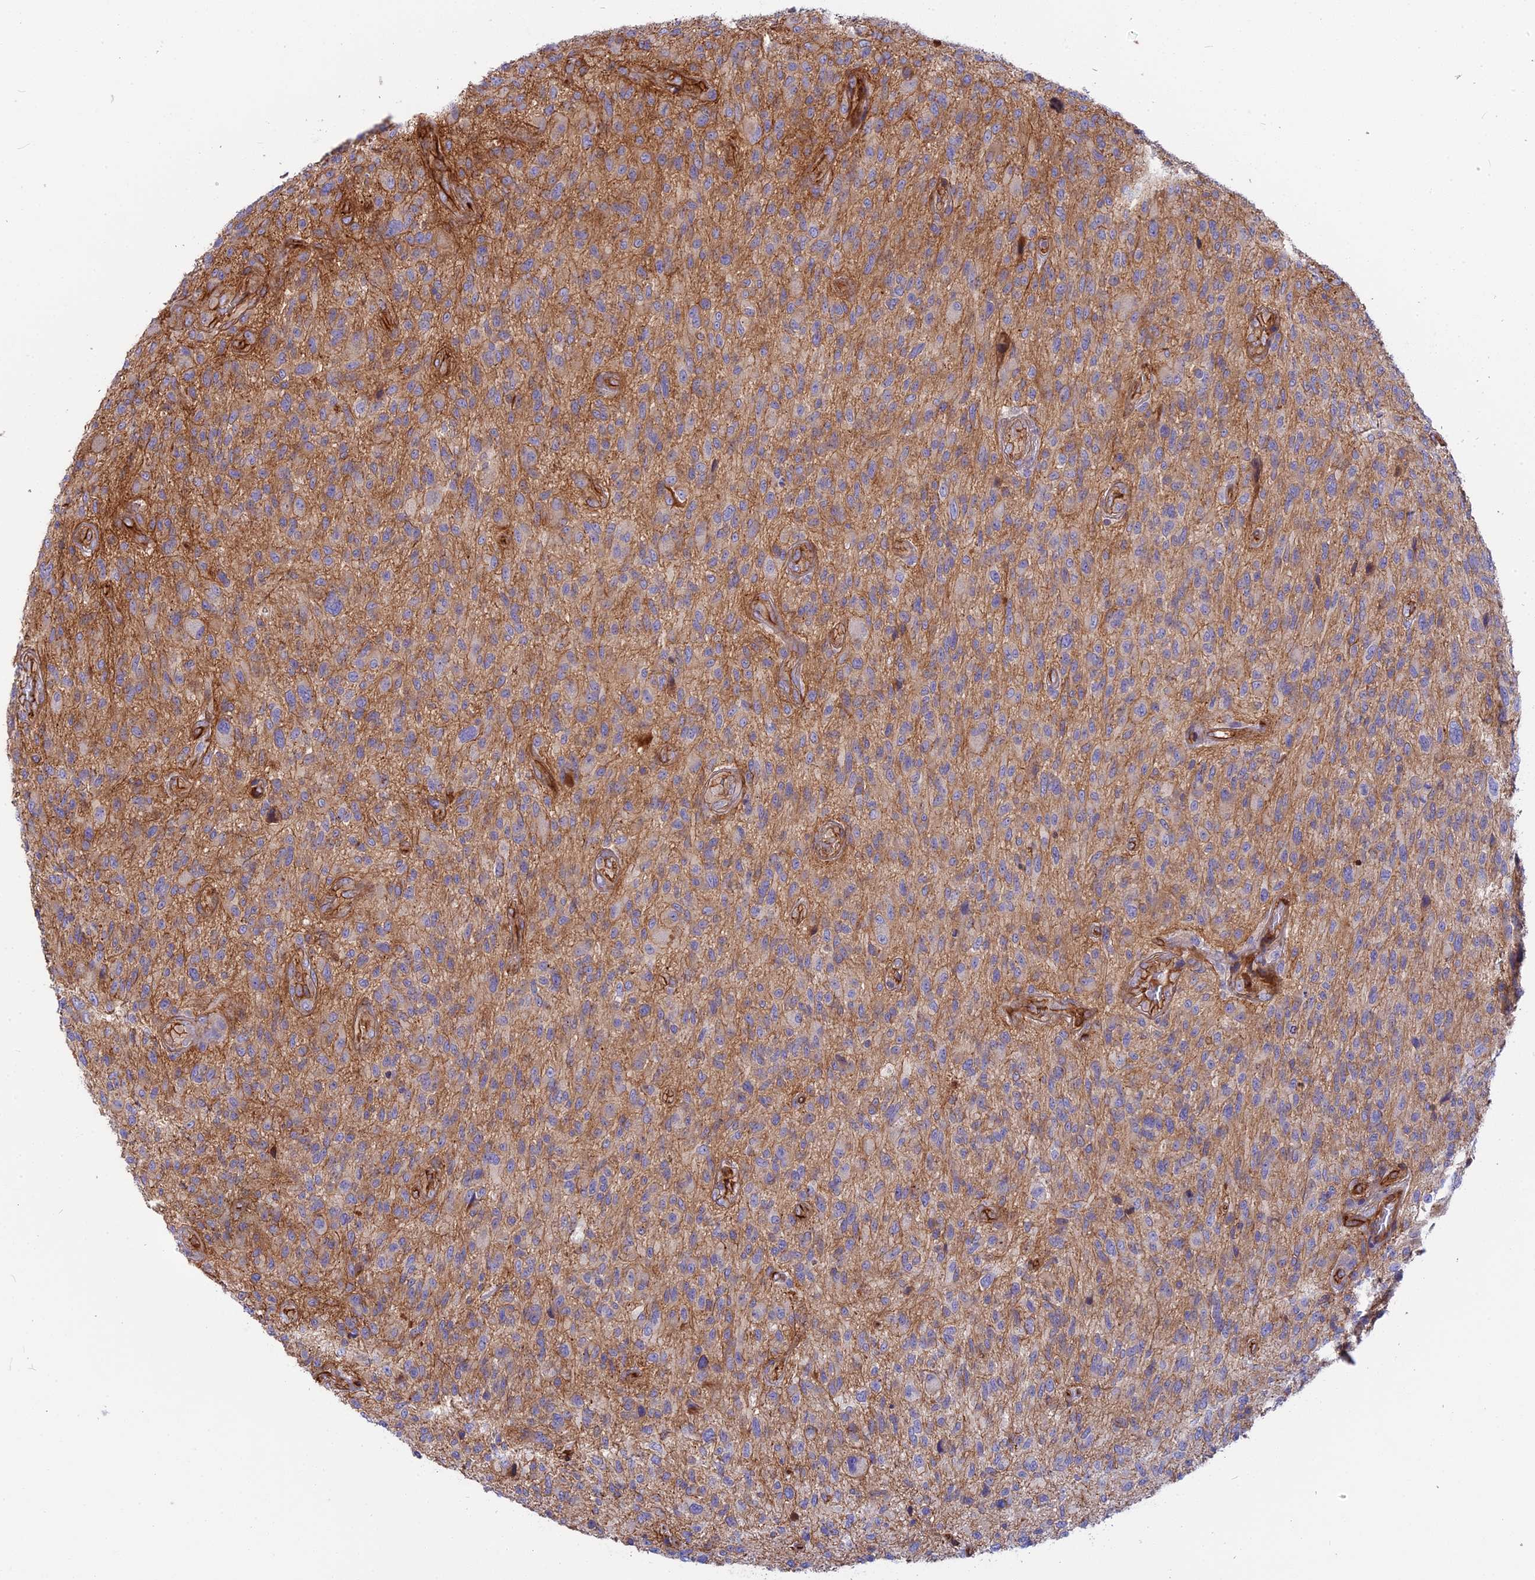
{"staining": {"intensity": "weak", "quantity": "<25%", "location": "cytoplasmic/membranous"}, "tissue": "glioma", "cell_type": "Tumor cells", "image_type": "cancer", "snomed": [{"axis": "morphology", "description": "Glioma, malignant, High grade"}, {"axis": "topography", "description": "Brain"}], "caption": "Immunohistochemistry (IHC) image of malignant glioma (high-grade) stained for a protein (brown), which demonstrates no staining in tumor cells.", "gene": "CNBD2", "patient": {"sex": "male", "age": 47}}